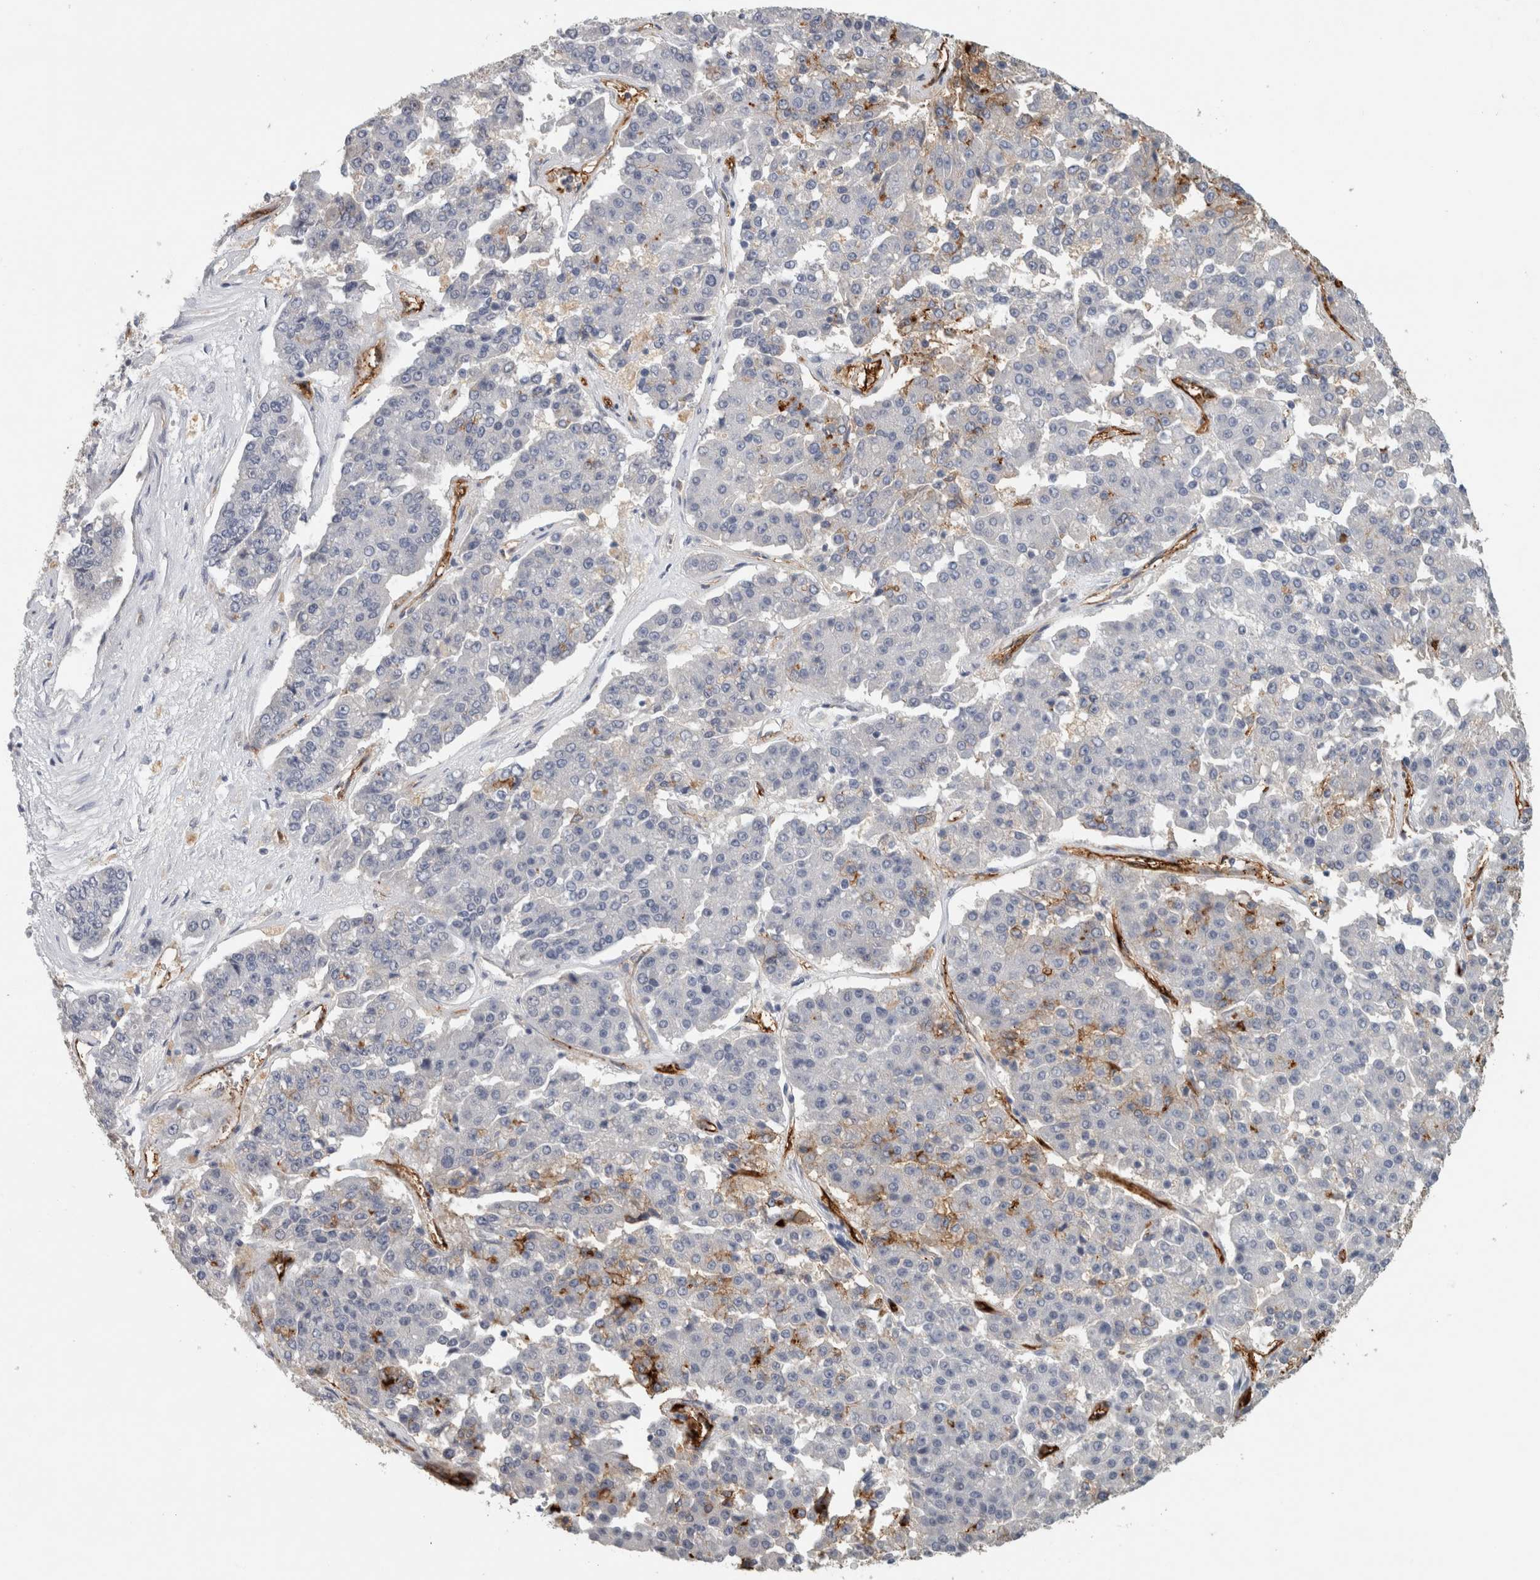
{"staining": {"intensity": "weak", "quantity": "<25%", "location": "cytoplasmic/membranous"}, "tissue": "pancreatic cancer", "cell_type": "Tumor cells", "image_type": "cancer", "snomed": [{"axis": "morphology", "description": "Adenocarcinoma, NOS"}, {"axis": "topography", "description": "Pancreas"}], "caption": "Pancreatic cancer (adenocarcinoma) was stained to show a protein in brown. There is no significant positivity in tumor cells. Nuclei are stained in blue.", "gene": "CD36", "patient": {"sex": "male", "age": 50}}